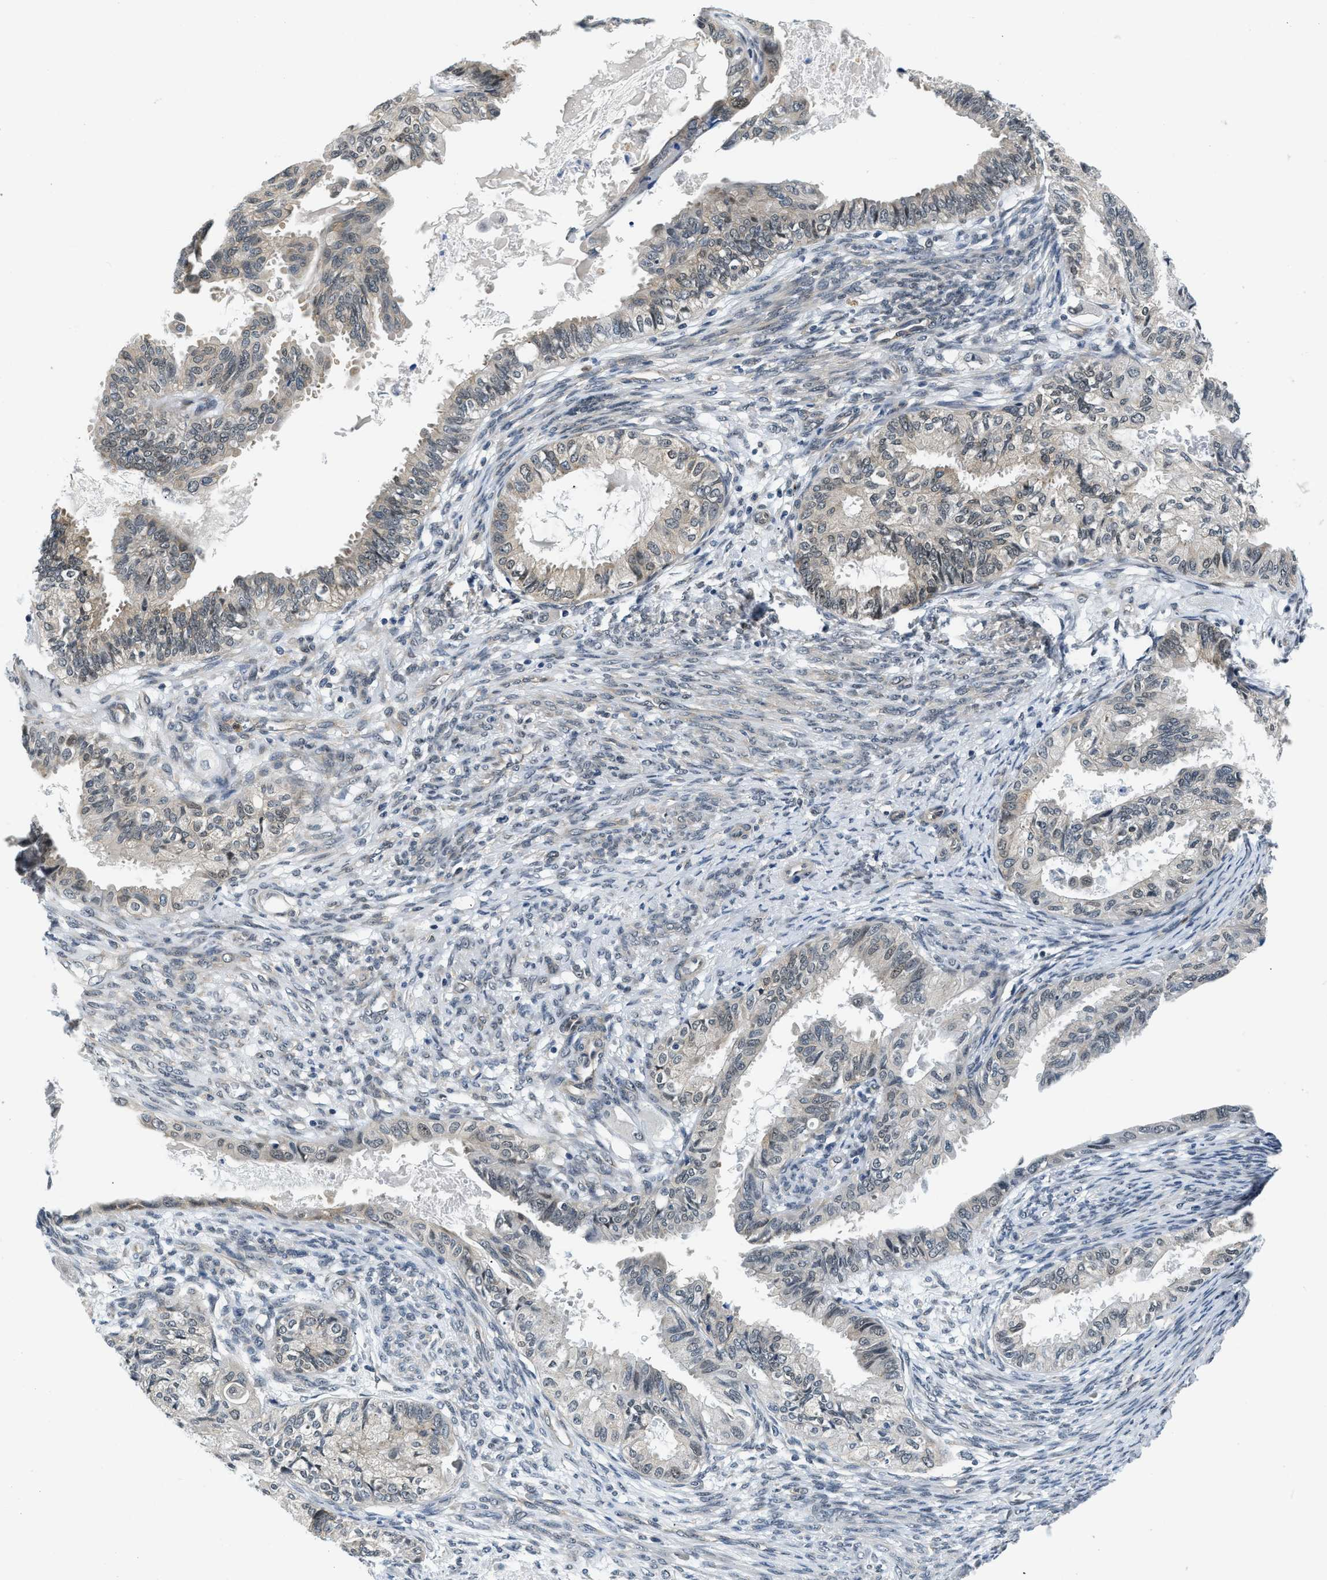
{"staining": {"intensity": "weak", "quantity": "<25%", "location": "cytoplasmic/membranous"}, "tissue": "cervical cancer", "cell_type": "Tumor cells", "image_type": "cancer", "snomed": [{"axis": "morphology", "description": "Normal tissue, NOS"}, {"axis": "morphology", "description": "Adenocarcinoma, NOS"}, {"axis": "topography", "description": "Cervix"}, {"axis": "topography", "description": "Endometrium"}], "caption": "Human adenocarcinoma (cervical) stained for a protein using immunohistochemistry (IHC) exhibits no expression in tumor cells.", "gene": "SMAD4", "patient": {"sex": "female", "age": 86}}